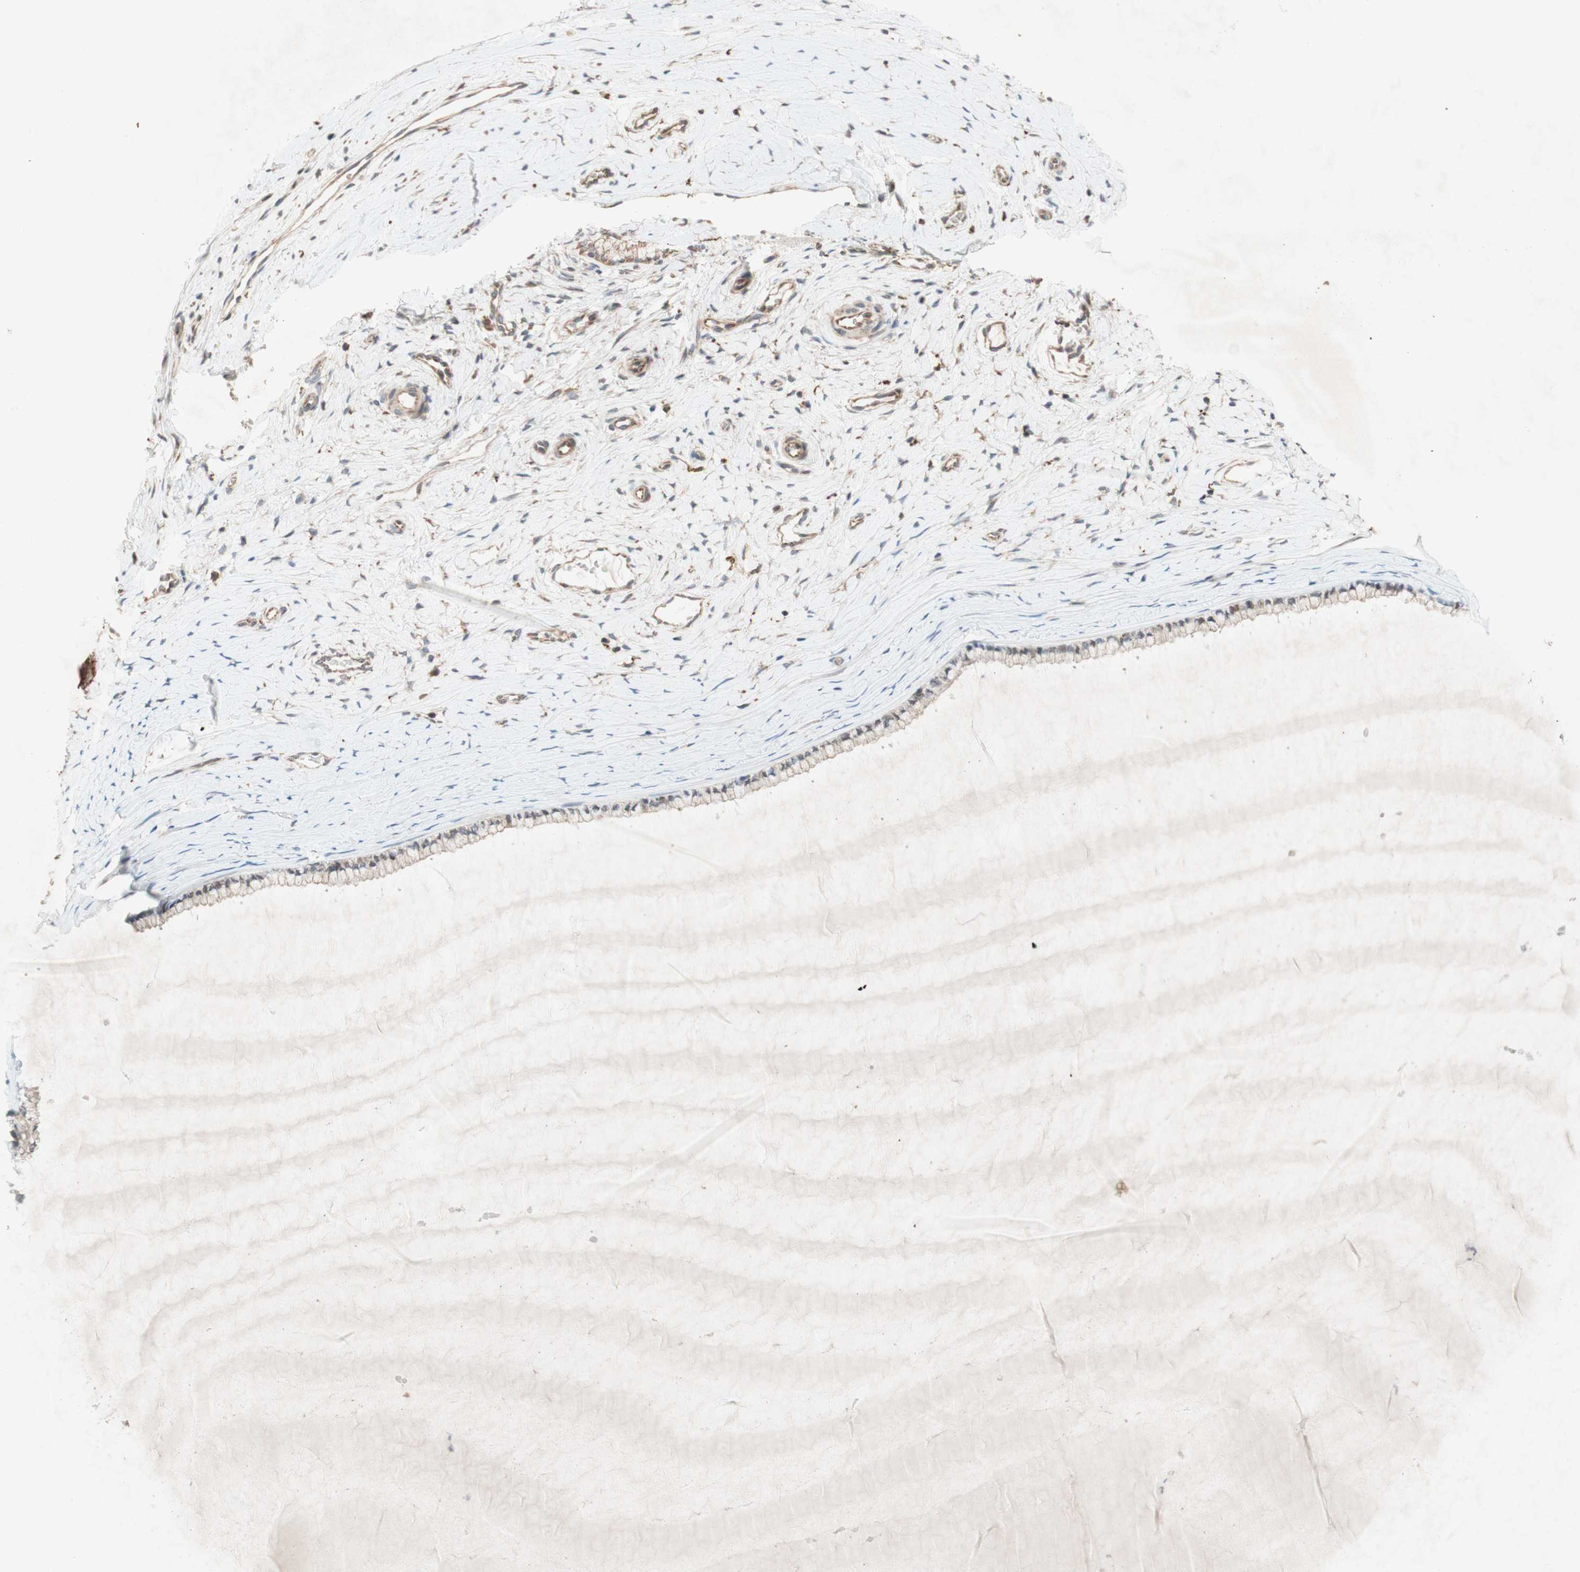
{"staining": {"intensity": "weak", "quantity": ">75%", "location": "cytoplasmic/membranous"}, "tissue": "cervix", "cell_type": "Glandular cells", "image_type": "normal", "snomed": [{"axis": "morphology", "description": "Normal tissue, NOS"}, {"axis": "topography", "description": "Cervix"}], "caption": "The photomicrograph demonstrates staining of normal cervix, revealing weak cytoplasmic/membranous protein positivity (brown color) within glandular cells.", "gene": "SOCS2", "patient": {"sex": "female", "age": 39}}